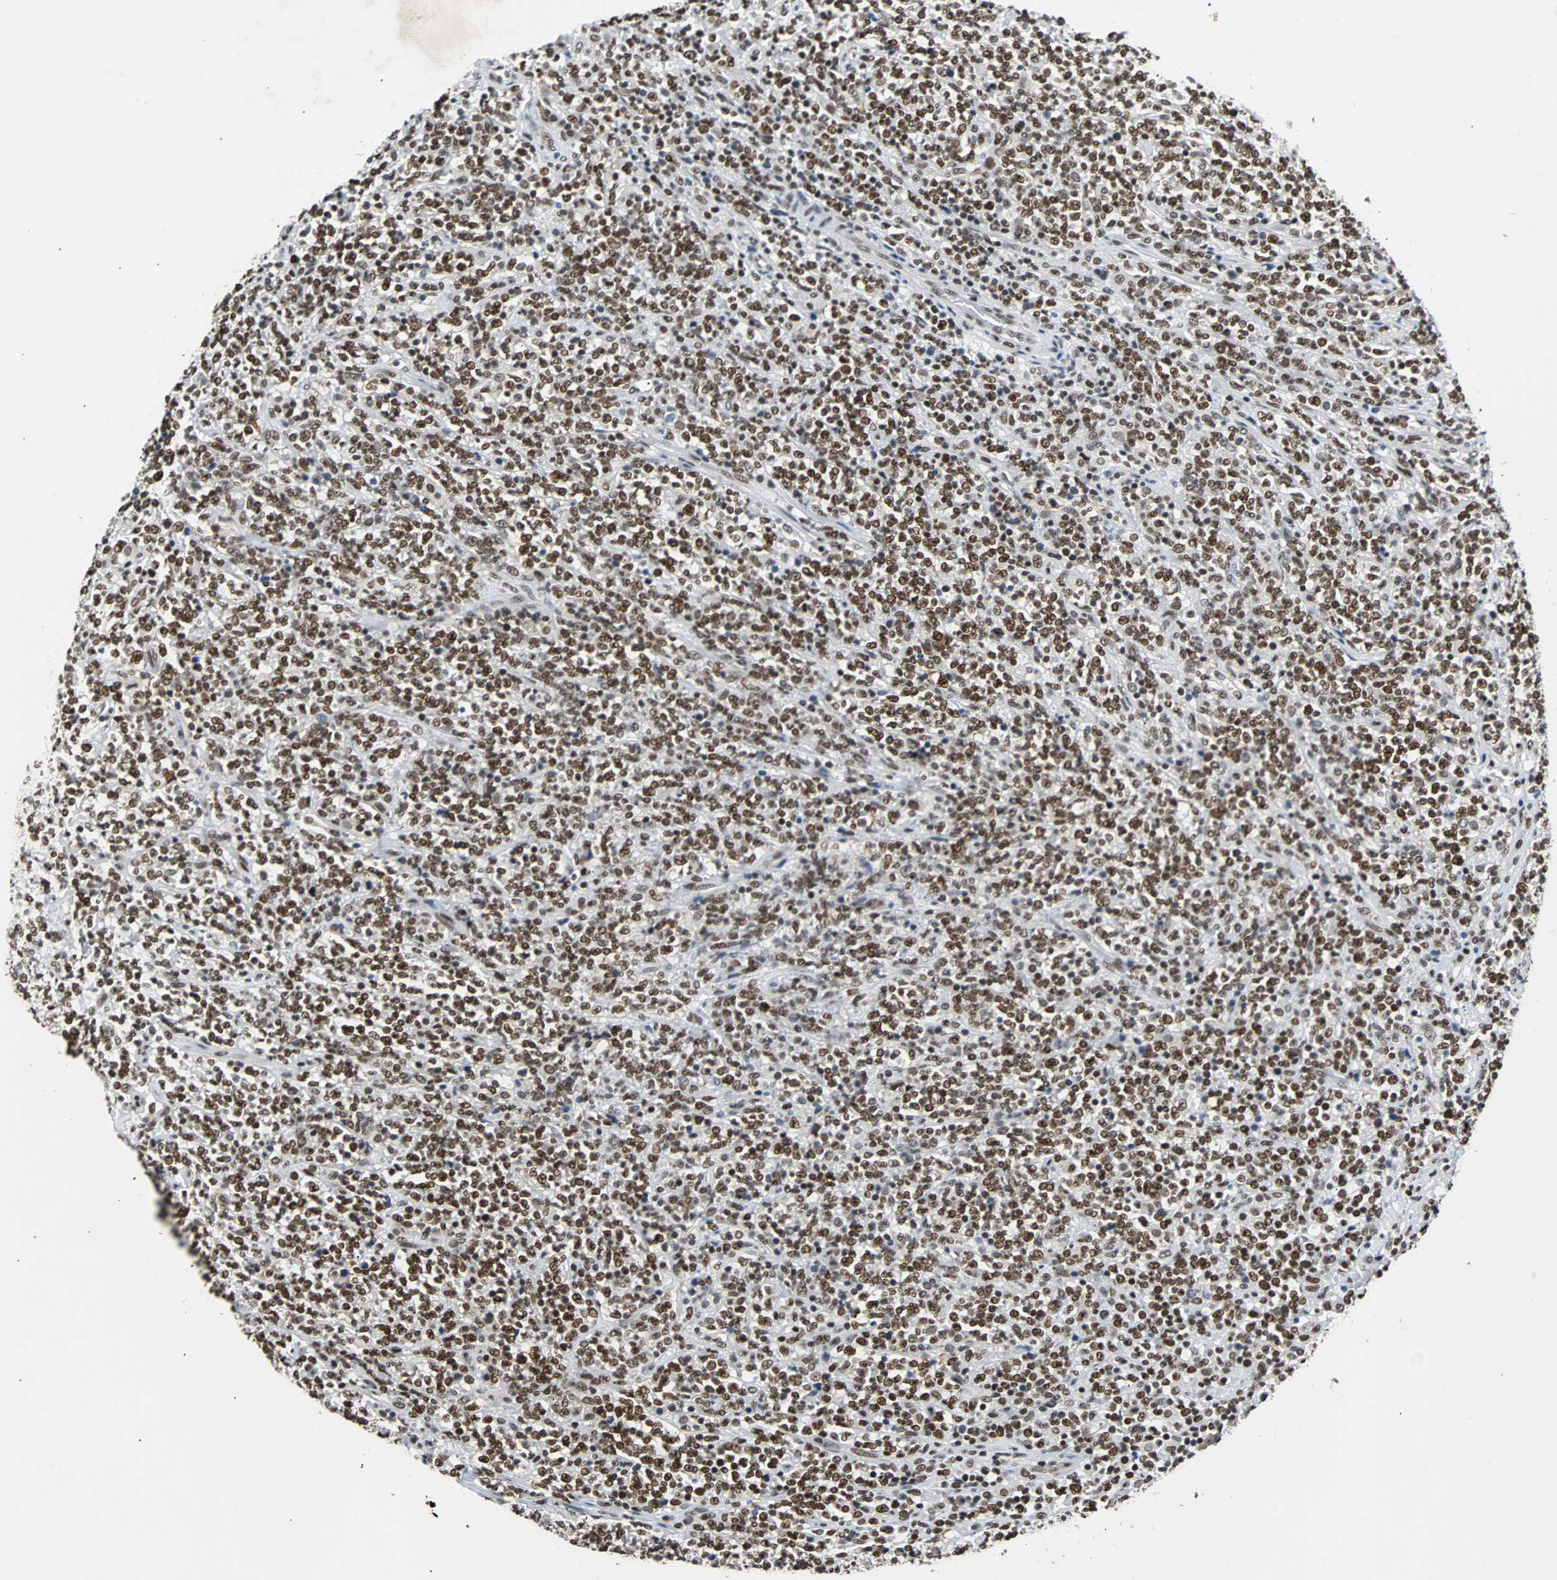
{"staining": {"intensity": "strong", "quantity": ">75%", "location": "nuclear"}, "tissue": "lymphoma", "cell_type": "Tumor cells", "image_type": "cancer", "snomed": [{"axis": "morphology", "description": "Malignant lymphoma, non-Hodgkin's type, High grade"}, {"axis": "topography", "description": "Soft tissue"}], "caption": "Immunohistochemistry image of human lymphoma stained for a protein (brown), which exhibits high levels of strong nuclear positivity in approximately >75% of tumor cells.", "gene": "GATAD2A", "patient": {"sex": "male", "age": 18}}